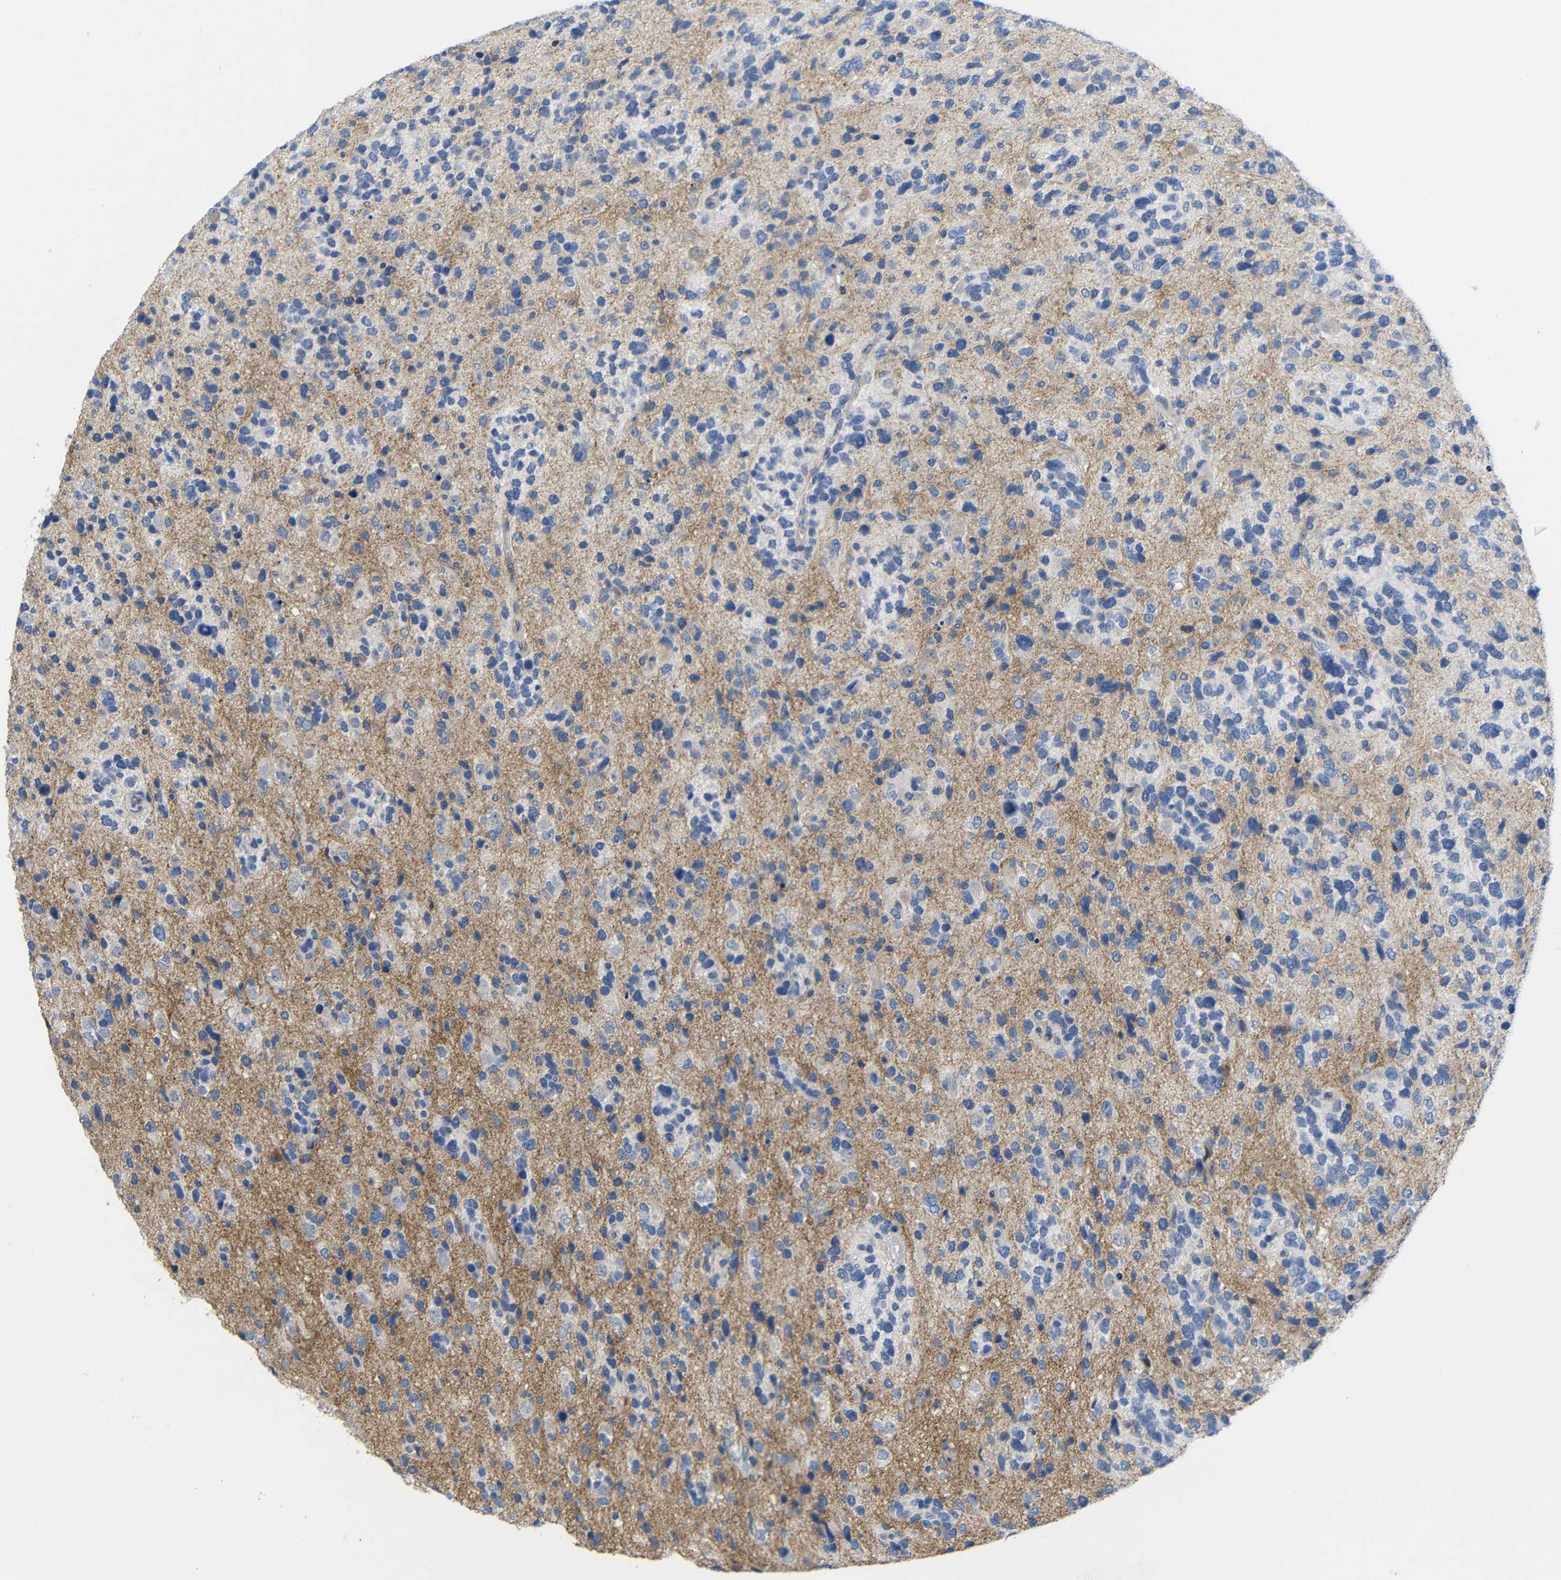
{"staining": {"intensity": "moderate", "quantity": "<25%", "location": "cytoplasmic/membranous"}, "tissue": "glioma", "cell_type": "Tumor cells", "image_type": "cancer", "snomed": [{"axis": "morphology", "description": "Glioma, malignant, High grade"}, {"axis": "topography", "description": "Brain"}], "caption": "Immunohistochemistry (DAB) staining of human glioma displays moderate cytoplasmic/membranous protein positivity in approximately <25% of tumor cells. The staining is performed using DAB brown chromogen to label protein expression. The nuclei are counter-stained blue using hematoxylin.", "gene": "CMTM1", "patient": {"sex": "female", "age": 58}}